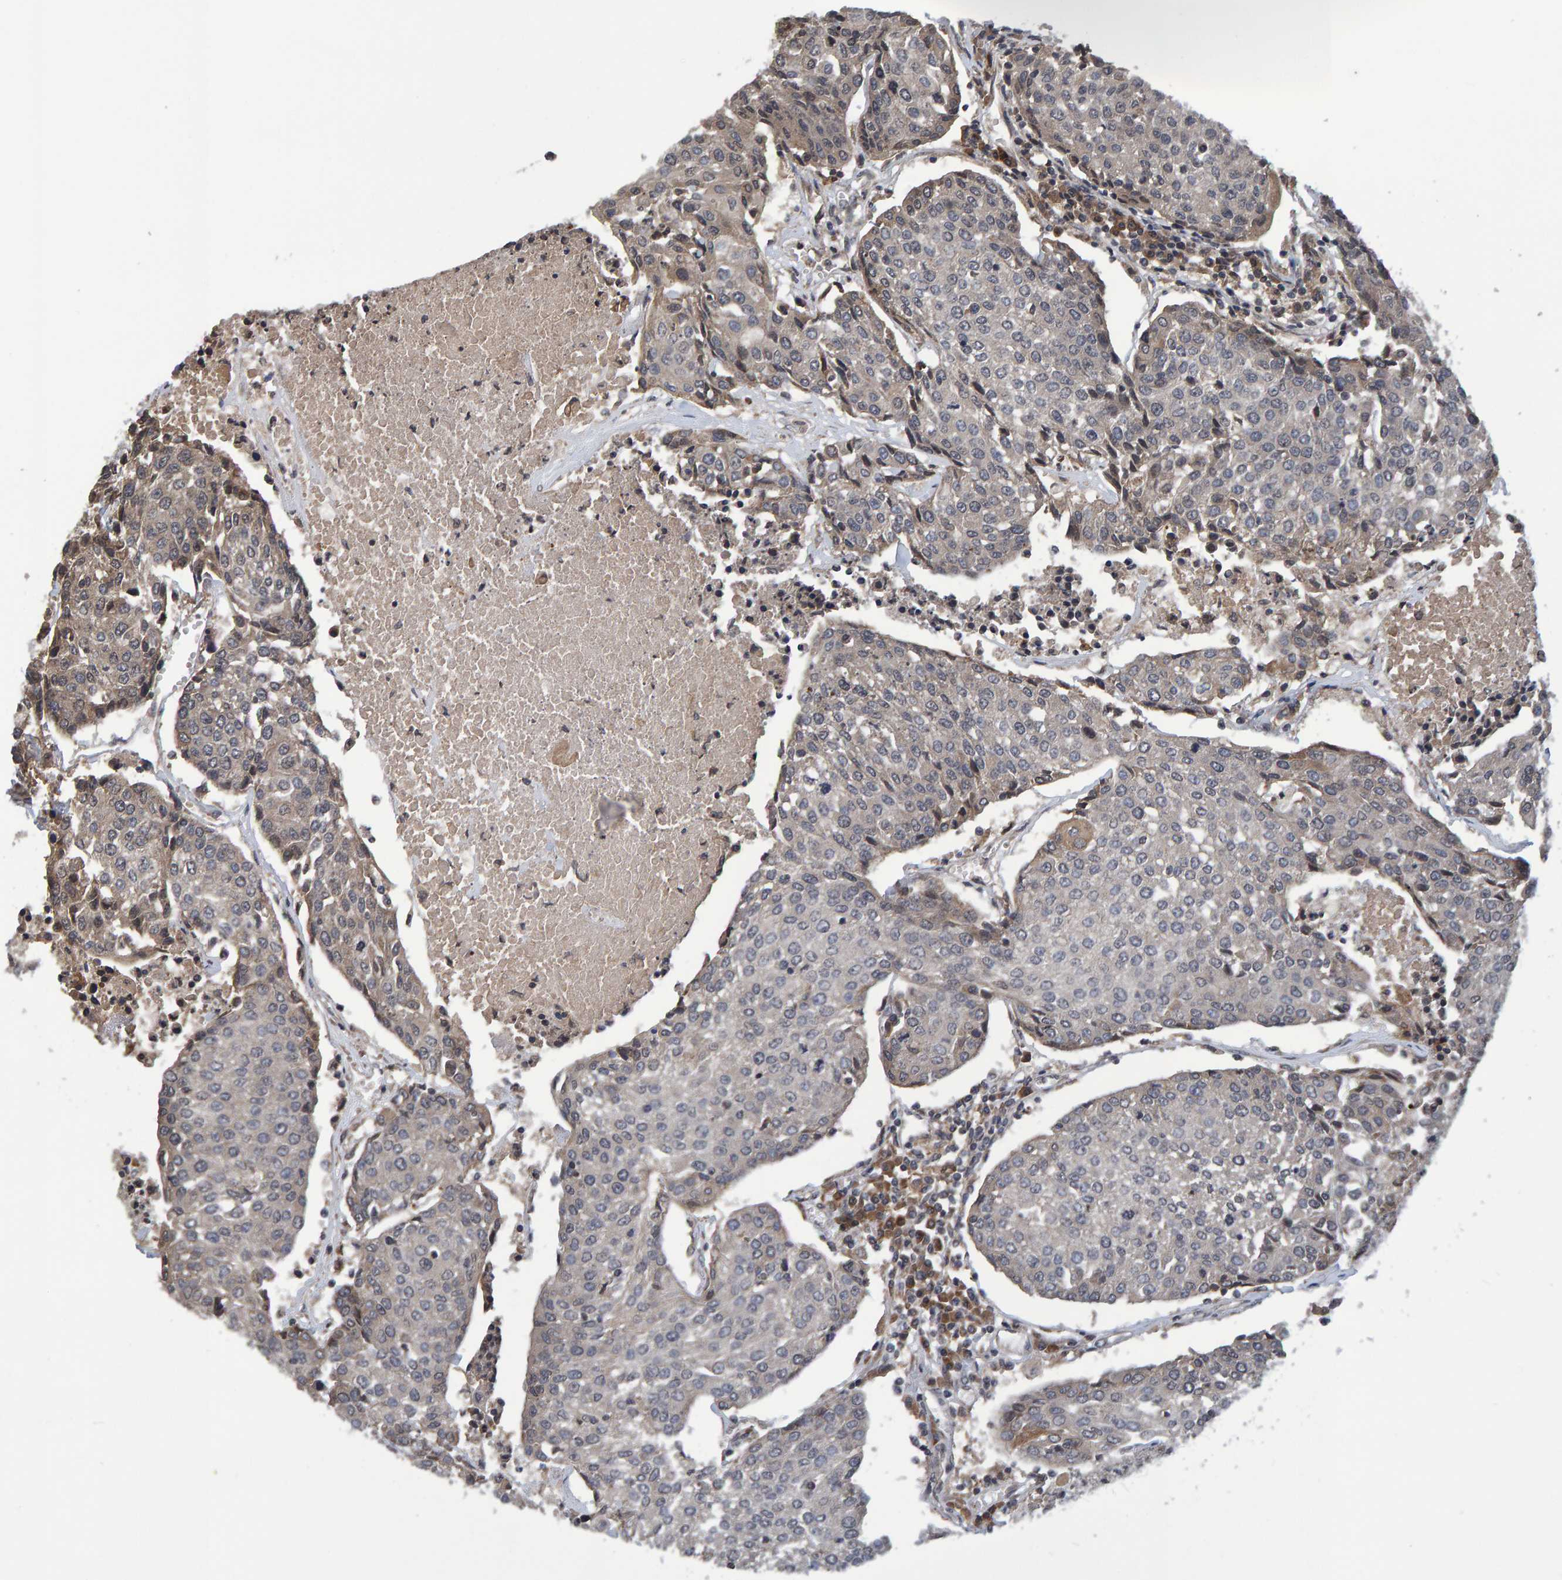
{"staining": {"intensity": "weak", "quantity": "<25%", "location": "cytoplasmic/membranous"}, "tissue": "urothelial cancer", "cell_type": "Tumor cells", "image_type": "cancer", "snomed": [{"axis": "morphology", "description": "Urothelial carcinoma, High grade"}, {"axis": "topography", "description": "Urinary bladder"}], "caption": "An IHC micrograph of high-grade urothelial carcinoma is shown. There is no staining in tumor cells of high-grade urothelial carcinoma.", "gene": "GAB2", "patient": {"sex": "female", "age": 85}}